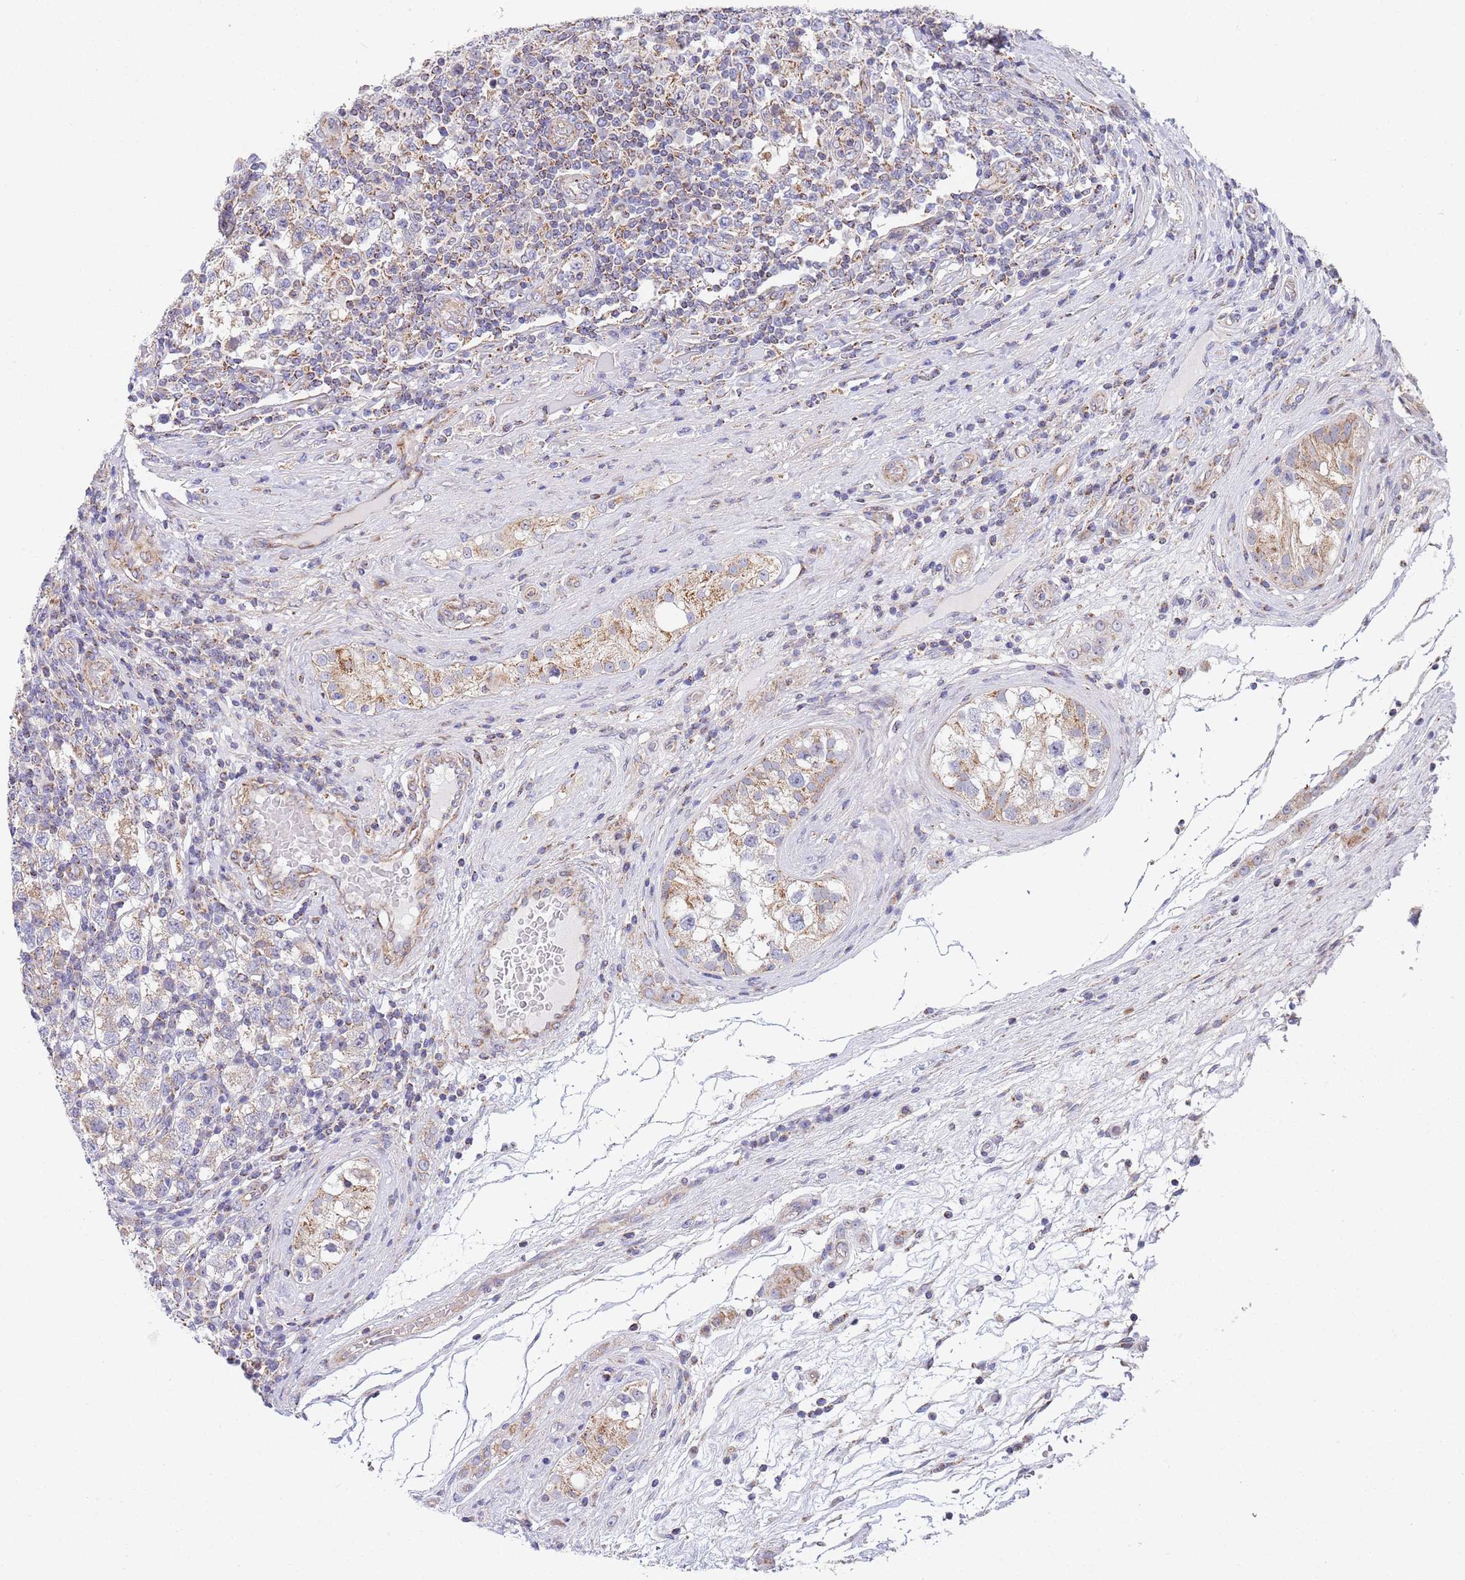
{"staining": {"intensity": "moderate", "quantity": ">75%", "location": "cytoplasmic/membranous"}, "tissue": "testis cancer", "cell_type": "Tumor cells", "image_type": "cancer", "snomed": [{"axis": "morphology", "description": "Seminoma, NOS"}, {"axis": "topography", "description": "Testis"}], "caption": "High-magnification brightfield microscopy of testis cancer stained with DAB (brown) and counterstained with hematoxylin (blue). tumor cells exhibit moderate cytoplasmic/membranous staining is seen in approximately>75% of cells.", "gene": "PWWP3A", "patient": {"sex": "male", "age": 34}}